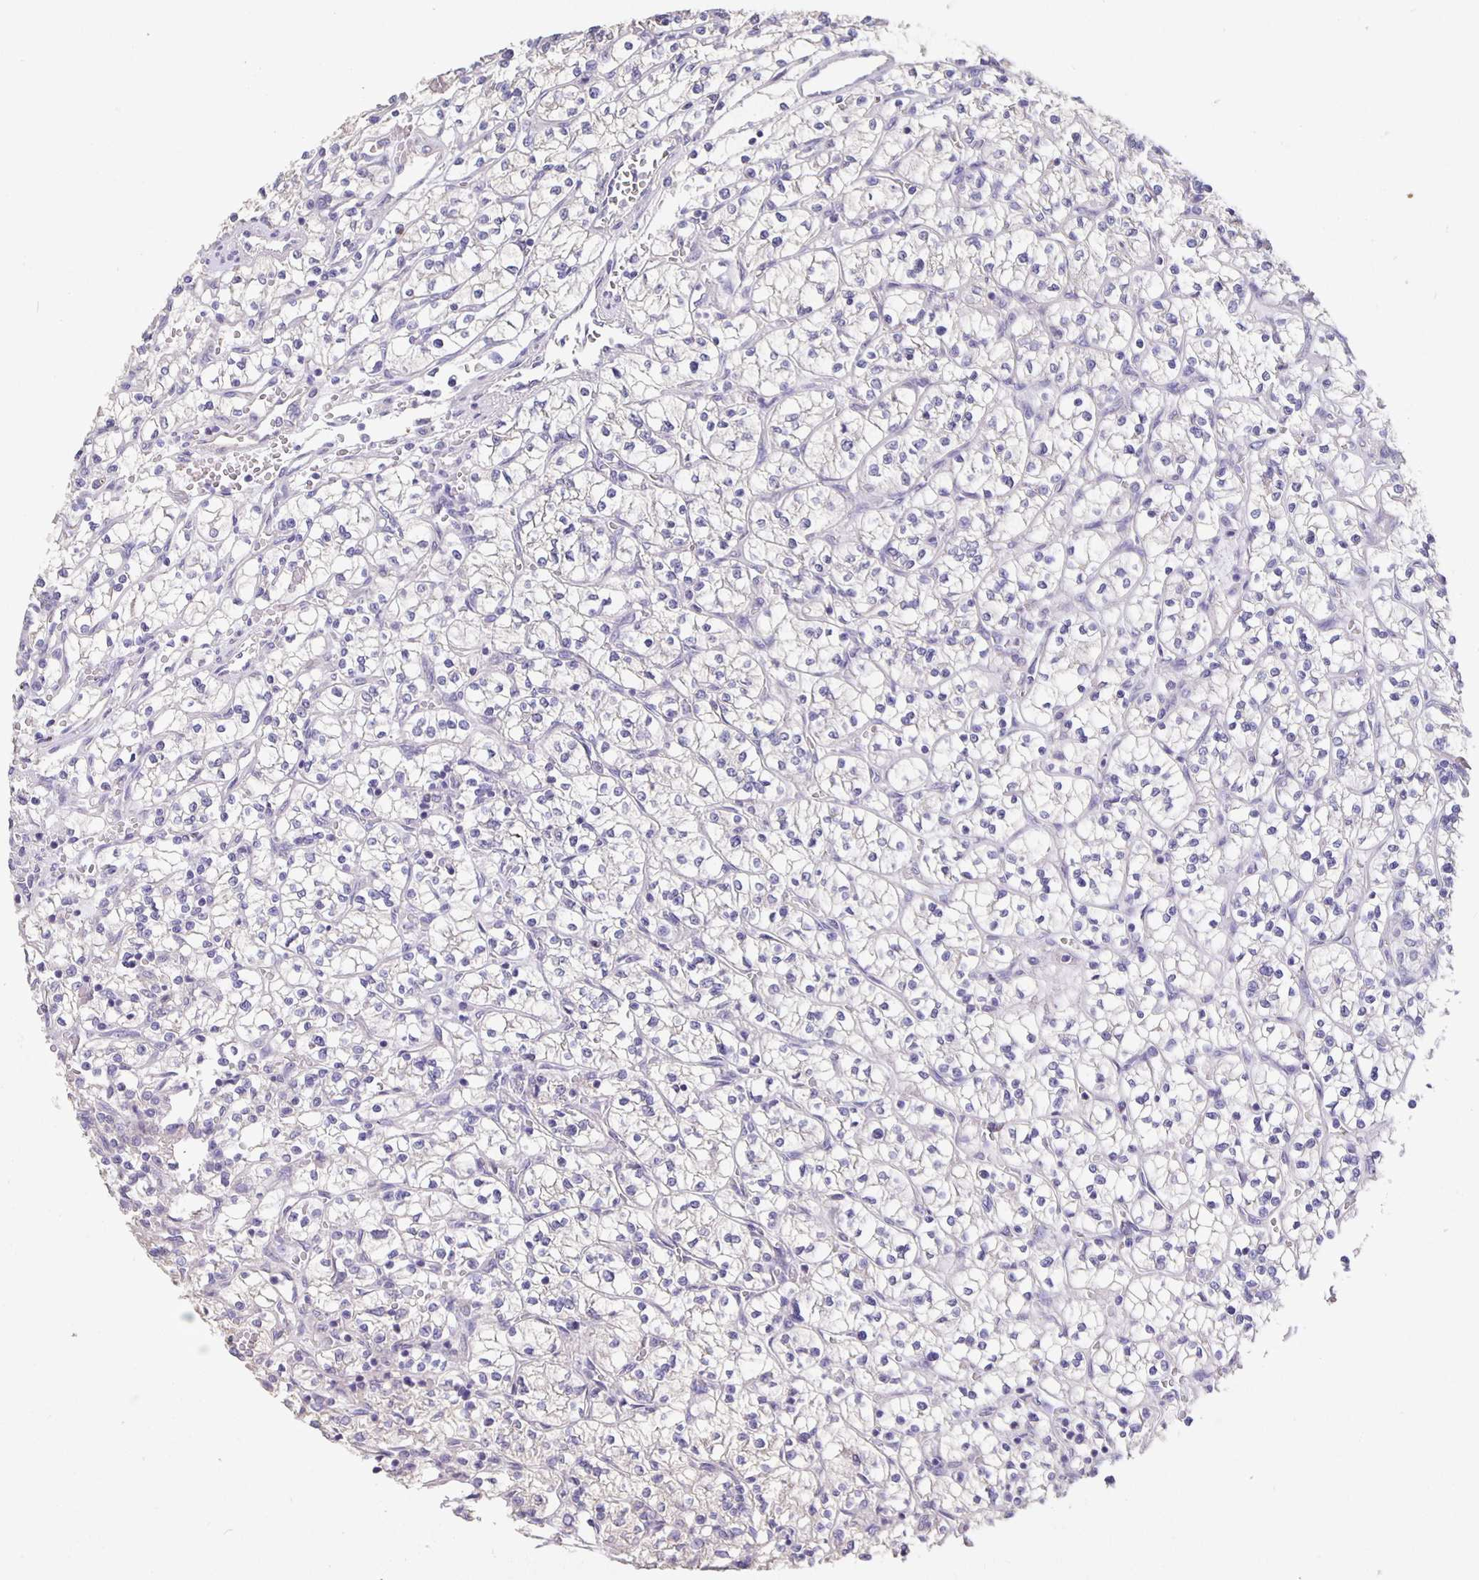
{"staining": {"intensity": "negative", "quantity": "none", "location": "none"}, "tissue": "renal cancer", "cell_type": "Tumor cells", "image_type": "cancer", "snomed": [{"axis": "morphology", "description": "Adenocarcinoma, NOS"}, {"axis": "topography", "description": "Kidney"}], "caption": "The micrograph demonstrates no staining of tumor cells in renal cancer (adenocarcinoma).", "gene": "CFAP74", "patient": {"sex": "female", "age": 64}}